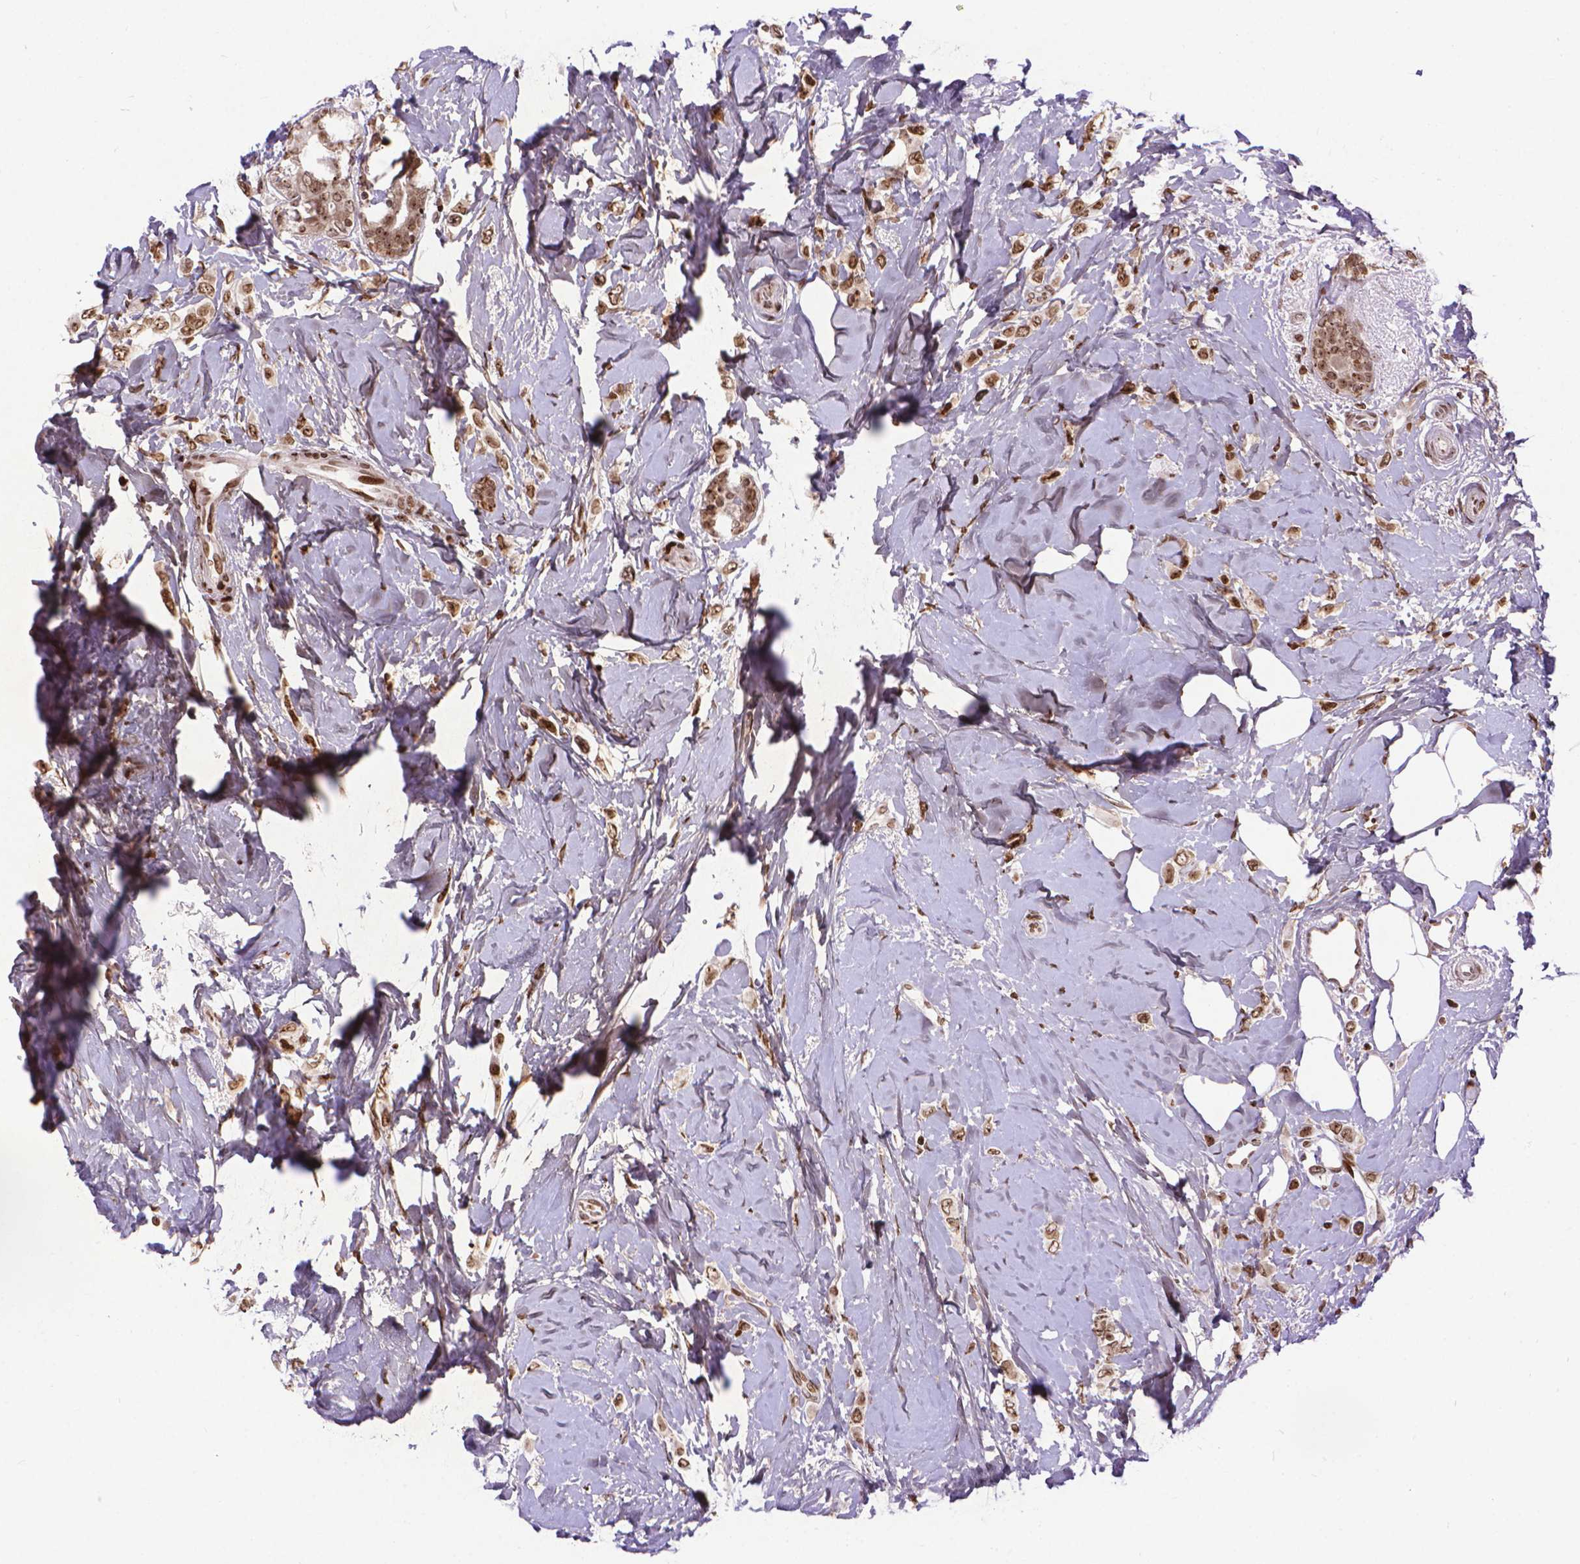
{"staining": {"intensity": "moderate", "quantity": ">75%", "location": "nuclear"}, "tissue": "breast cancer", "cell_type": "Tumor cells", "image_type": "cancer", "snomed": [{"axis": "morphology", "description": "Lobular carcinoma"}, {"axis": "topography", "description": "Breast"}], "caption": "Protein analysis of breast lobular carcinoma tissue shows moderate nuclear expression in approximately >75% of tumor cells.", "gene": "AMER1", "patient": {"sex": "female", "age": 66}}